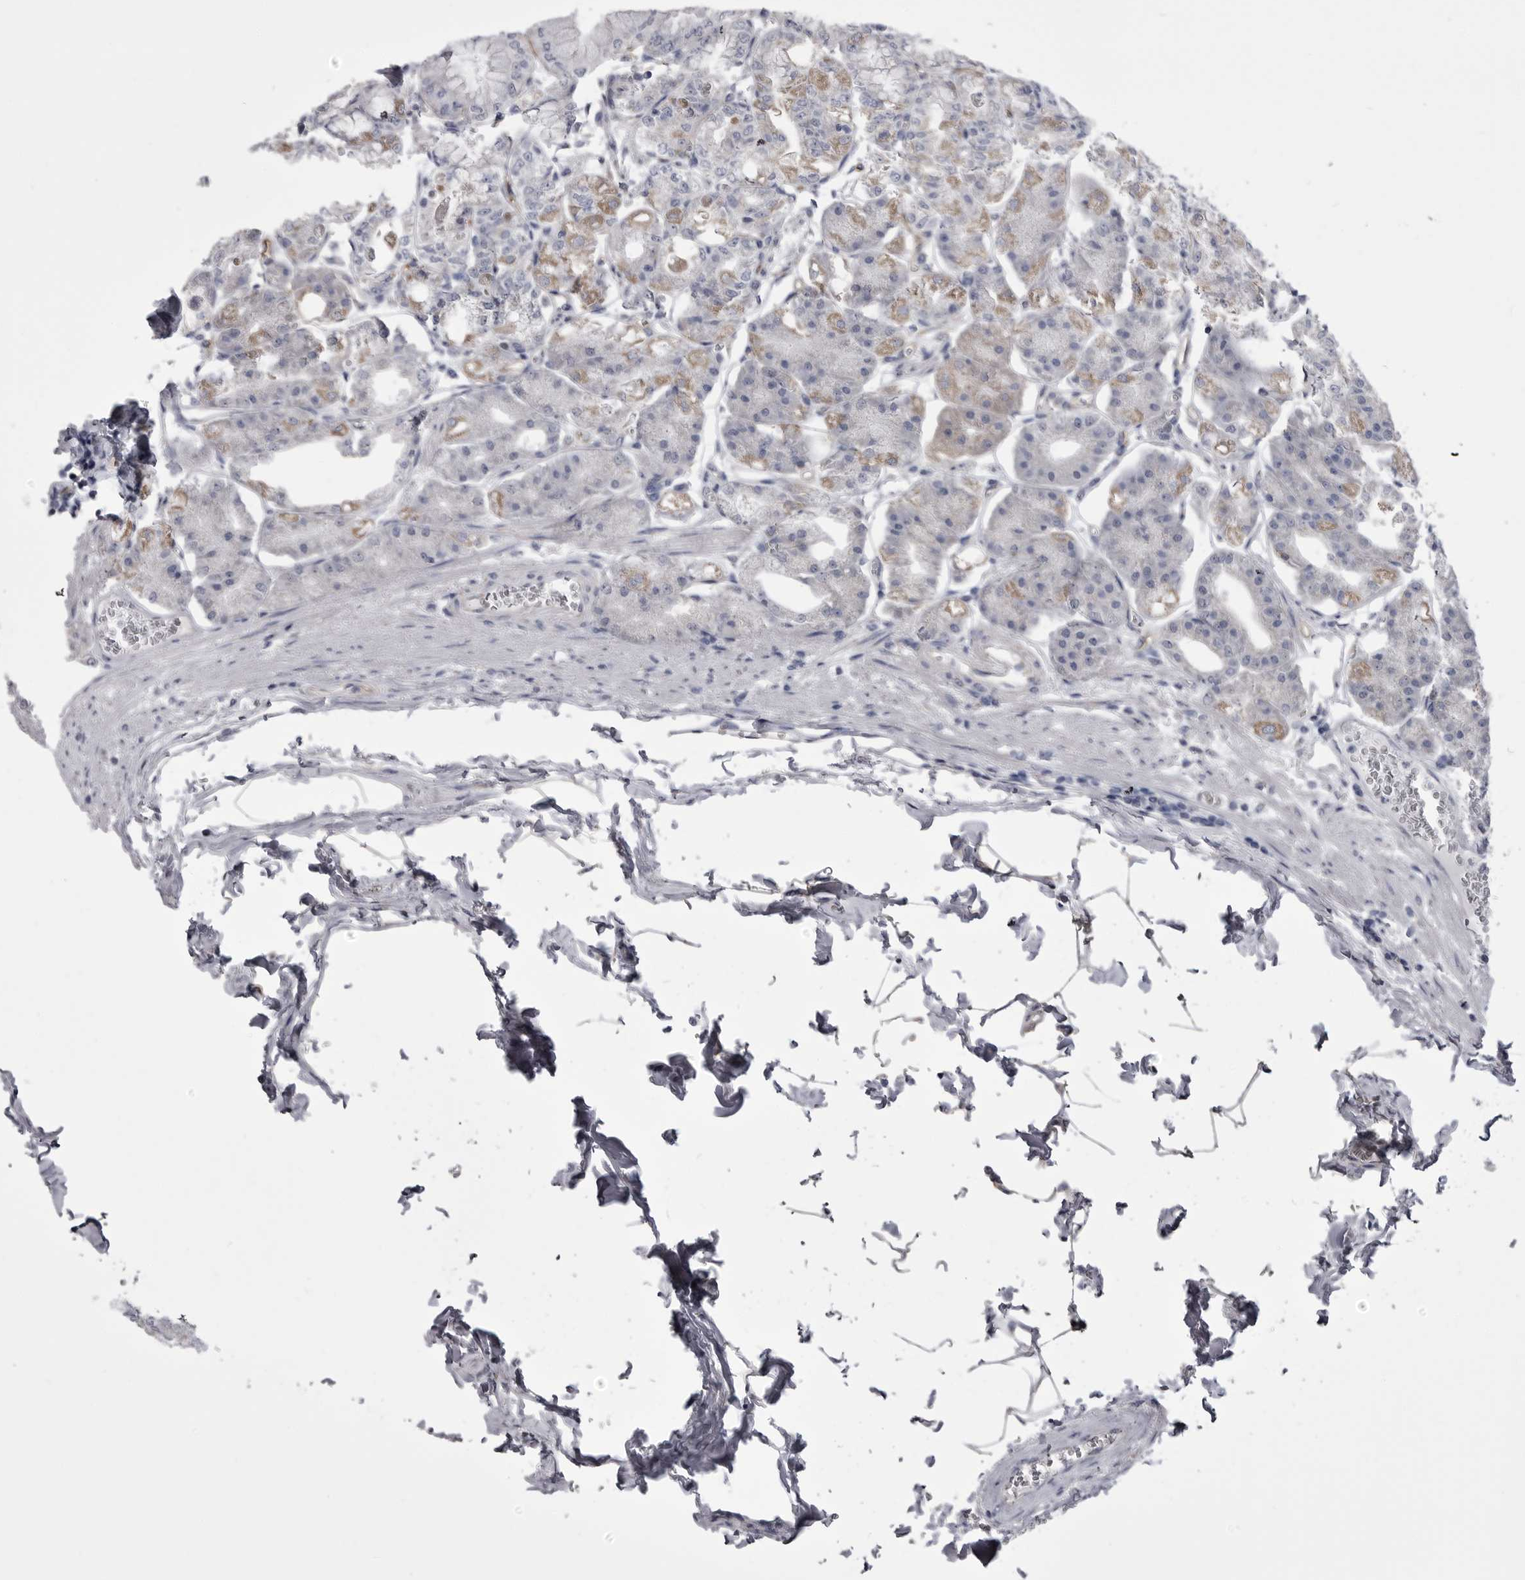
{"staining": {"intensity": "moderate", "quantity": "<25%", "location": "cytoplasmic/membranous"}, "tissue": "stomach", "cell_type": "Glandular cells", "image_type": "normal", "snomed": [{"axis": "morphology", "description": "Normal tissue, NOS"}, {"axis": "topography", "description": "Stomach, lower"}], "caption": "The image demonstrates staining of unremarkable stomach, revealing moderate cytoplasmic/membranous protein positivity (brown color) within glandular cells.", "gene": "OPLAH", "patient": {"sex": "male", "age": 71}}